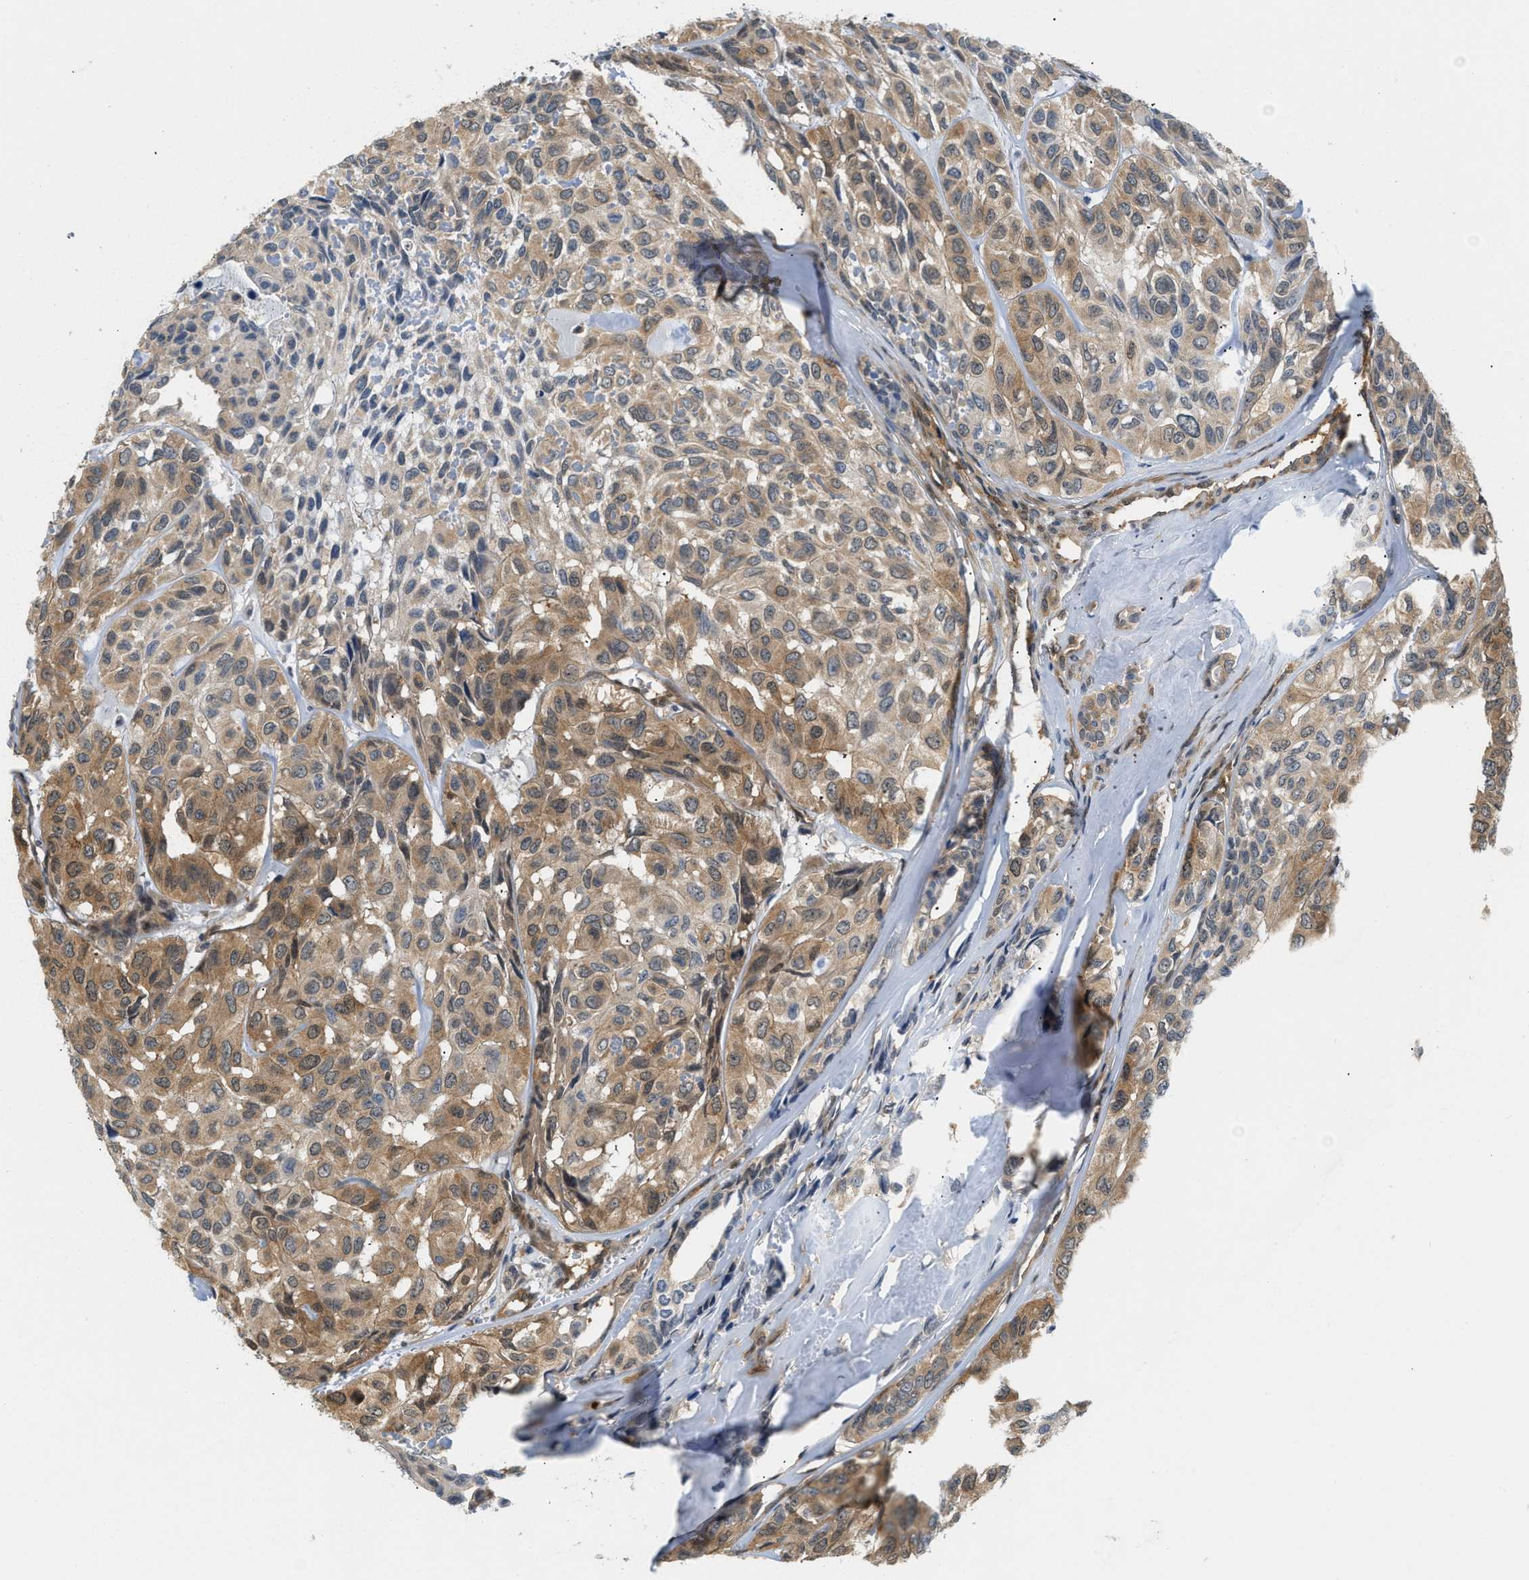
{"staining": {"intensity": "moderate", "quantity": ">75%", "location": "cytoplasmic/membranous"}, "tissue": "head and neck cancer", "cell_type": "Tumor cells", "image_type": "cancer", "snomed": [{"axis": "morphology", "description": "Adenocarcinoma, NOS"}, {"axis": "topography", "description": "Salivary gland, NOS"}, {"axis": "topography", "description": "Head-Neck"}], "caption": "The image reveals a brown stain indicating the presence of a protein in the cytoplasmic/membranous of tumor cells in head and neck cancer (adenocarcinoma). (DAB (3,3'-diaminobenzidine) = brown stain, brightfield microscopy at high magnification).", "gene": "EIF4EBP2", "patient": {"sex": "female", "age": 76}}